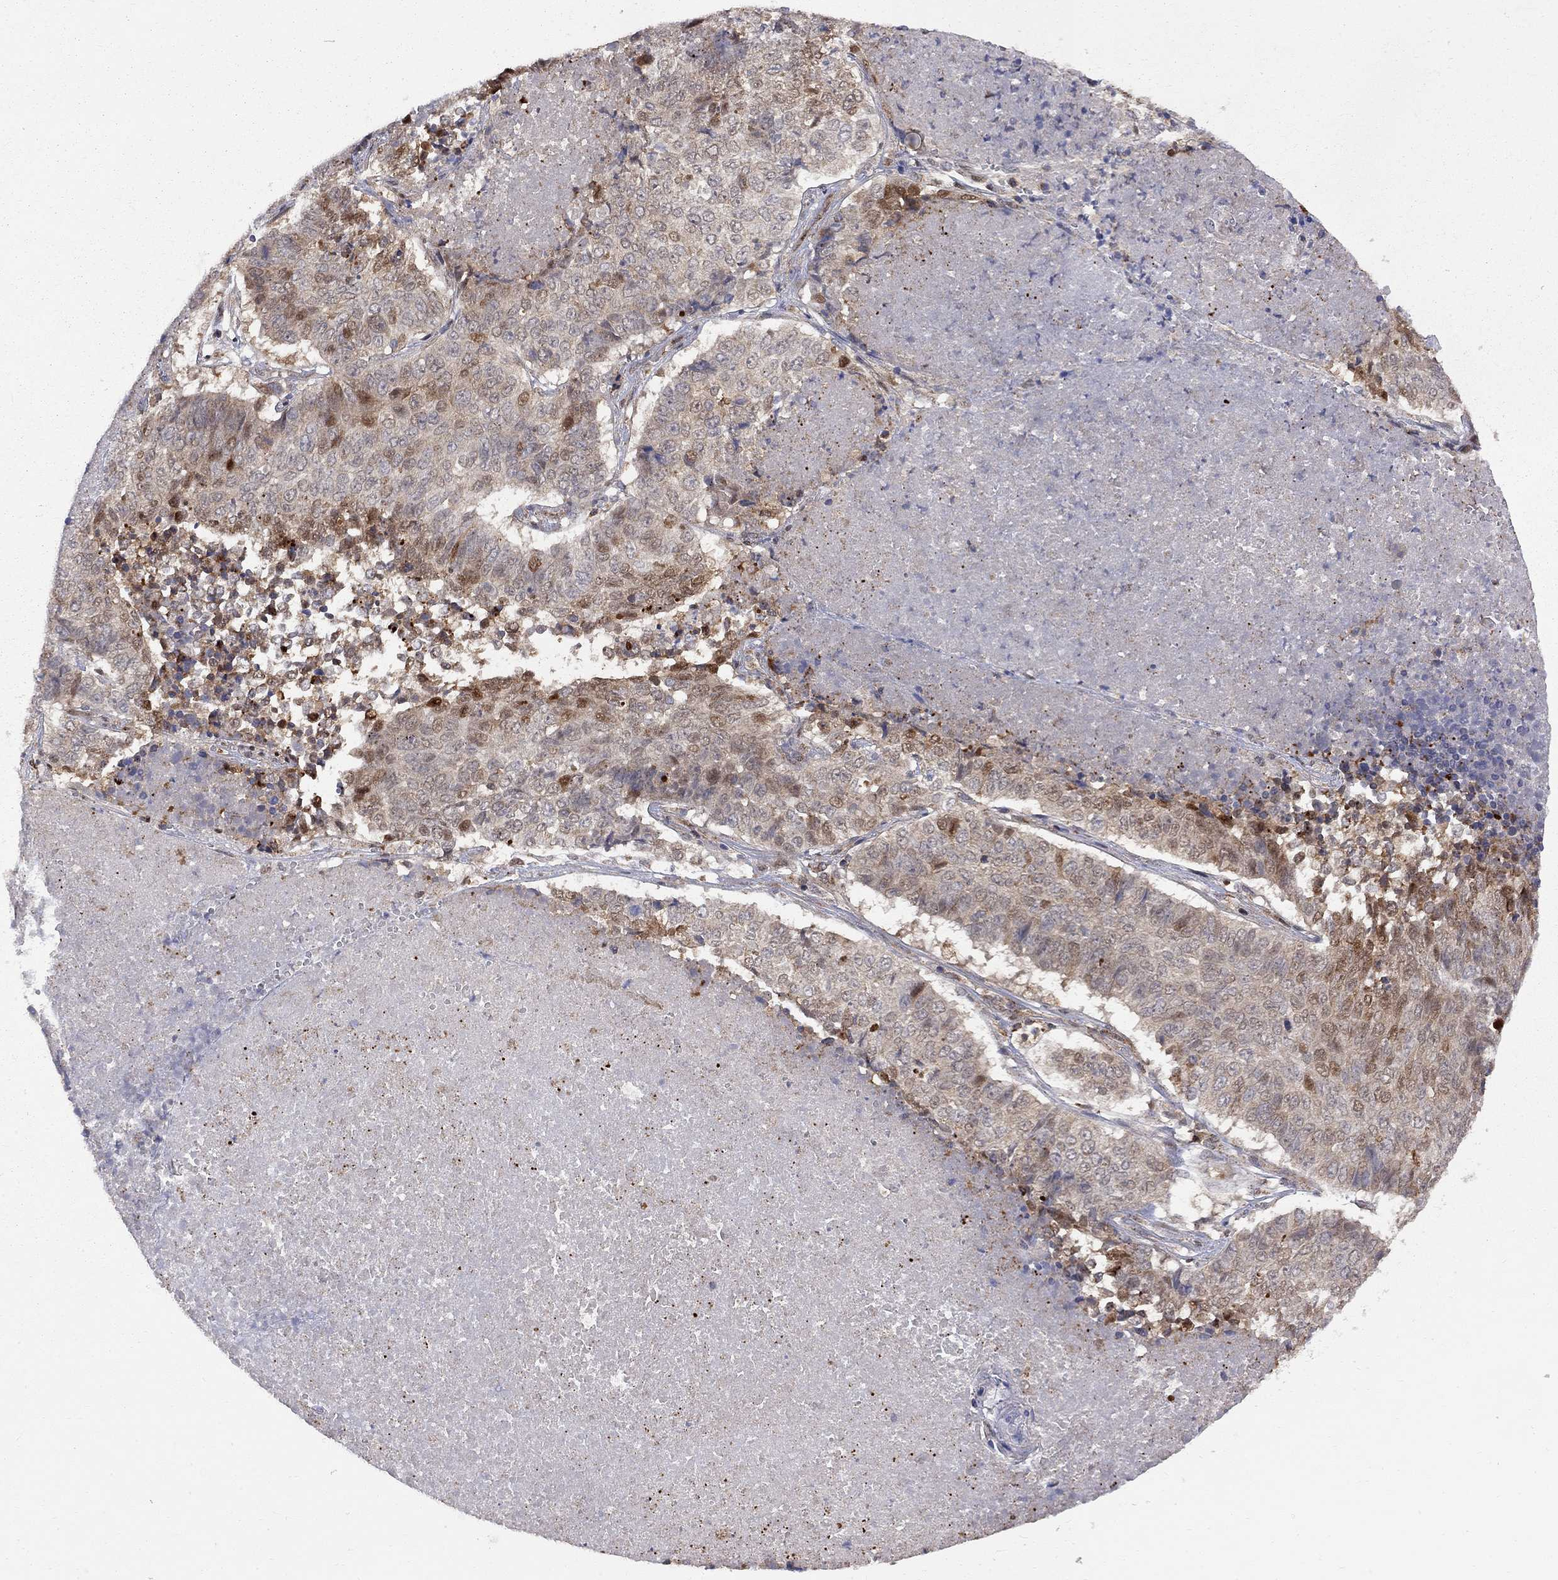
{"staining": {"intensity": "strong", "quantity": "<25%", "location": "nuclear"}, "tissue": "lung cancer", "cell_type": "Tumor cells", "image_type": "cancer", "snomed": [{"axis": "morphology", "description": "Squamous cell carcinoma, NOS"}, {"axis": "topography", "description": "Lung"}], "caption": "Immunohistochemistry of squamous cell carcinoma (lung) shows medium levels of strong nuclear expression in approximately <25% of tumor cells. The protein is shown in brown color, while the nuclei are stained blue.", "gene": "ELOB", "patient": {"sex": "male", "age": 64}}